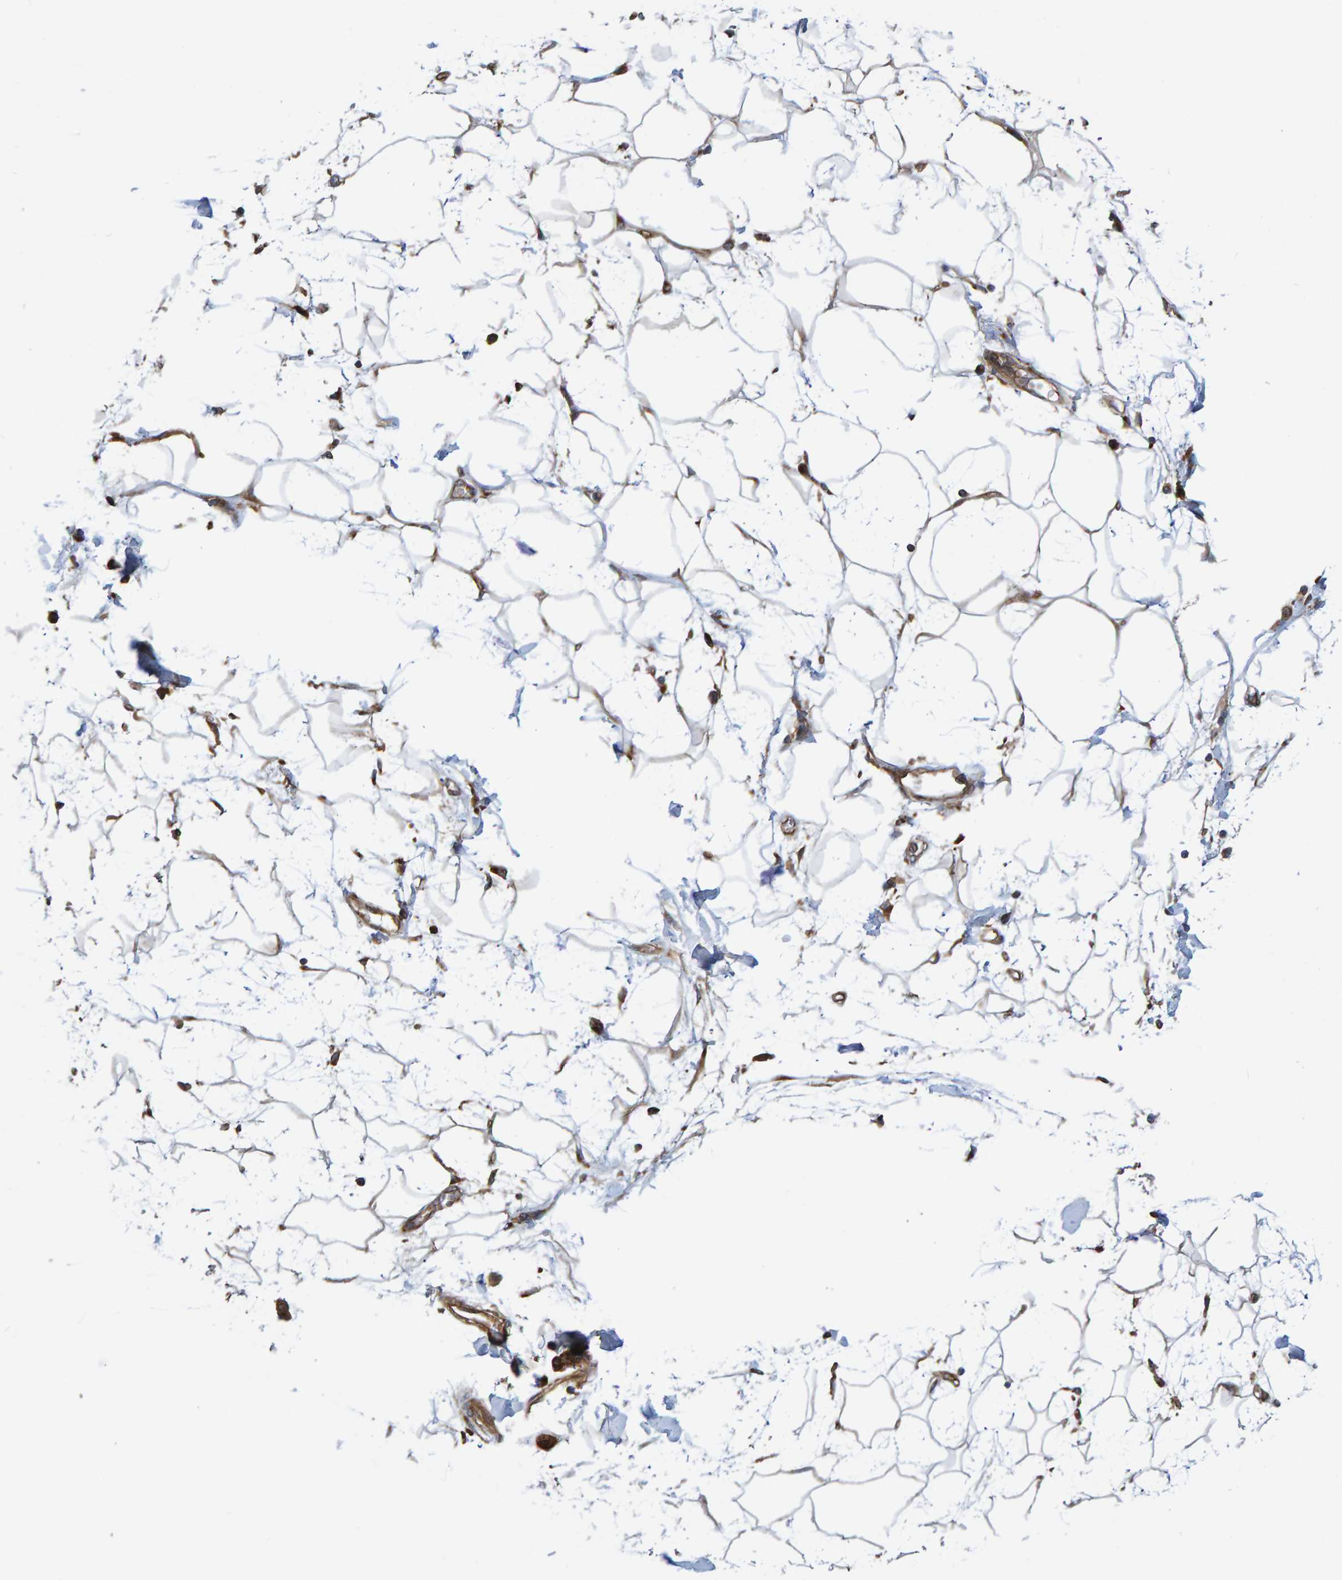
{"staining": {"intensity": "strong", "quantity": "25%-75%", "location": "cytoplasmic/membranous"}, "tissue": "adipose tissue", "cell_type": "Adipocytes", "image_type": "normal", "snomed": [{"axis": "morphology", "description": "Normal tissue, NOS"}, {"axis": "morphology", "description": "Adenocarcinoma, NOS"}, {"axis": "topography", "description": "Duodenum"}, {"axis": "topography", "description": "Peripheral nerve tissue"}], "caption": "Immunohistochemistry of unremarkable human adipose tissue displays high levels of strong cytoplasmic/membranous positivity in about 25%-75% of adipocytes. (IHC, brightfield microscopy, high magnification).", "gene": "KIAA0753", "patient": {"sex": "female", "age": 60}}